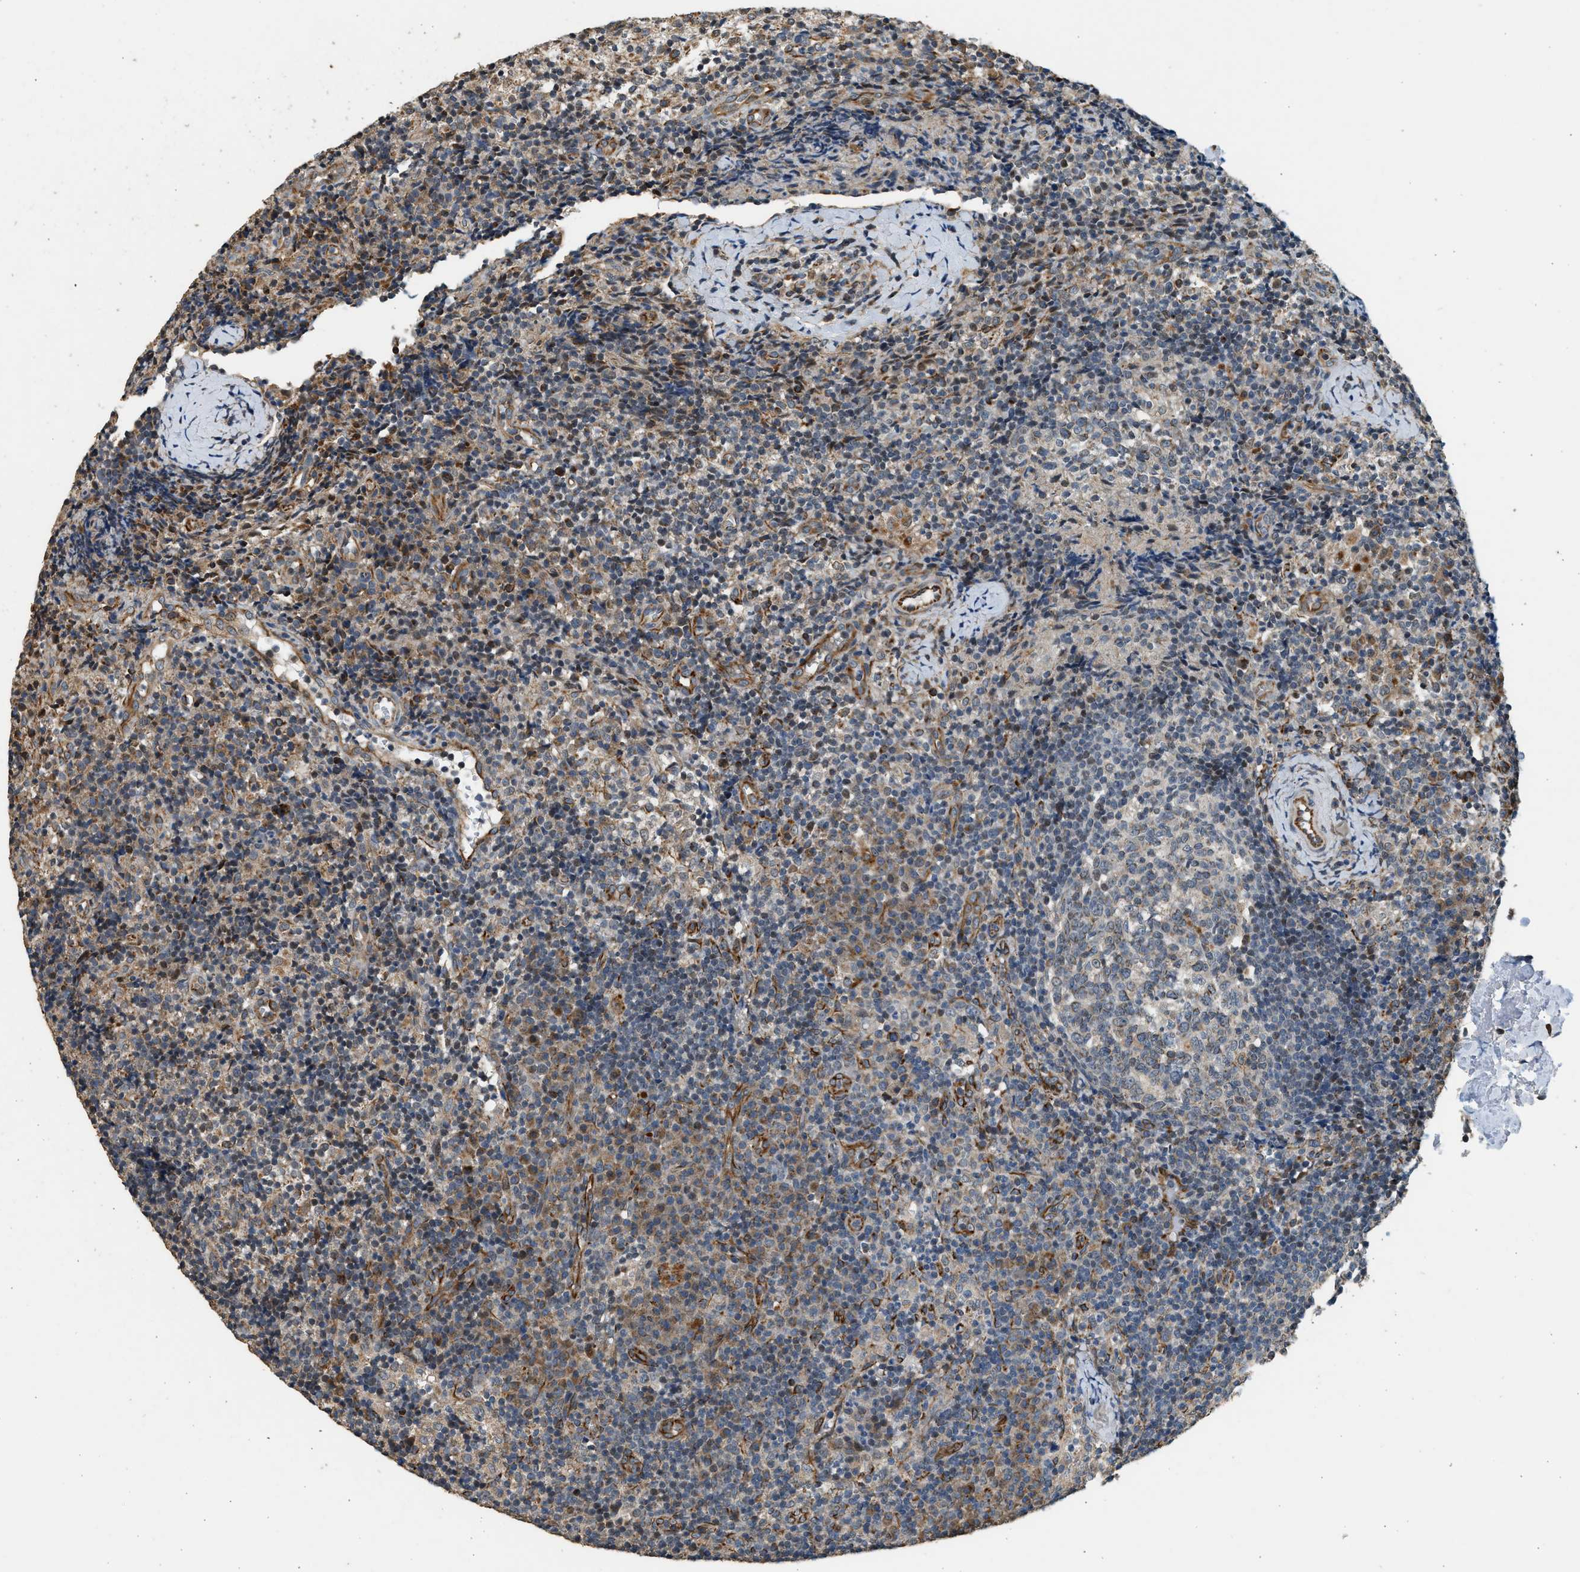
{"staining": {"intensity": "weak", "quantity": "<25%", "location": "cytoplasmic/membranous,nuclear"}, "tissue": "lymph node", "cell_type": "Germinal center cells", "image_type": "normal", "snomed": [{"axis": "morphology", "description": "Normal tissue, NOS"}, {"axis": "morphology", "description": "Inflammation, NOS"}, {"axis": "topography", "description": "Lymph node"}], "caption": "Unremarkable lymph node was stained to show a protein in brown. There is no significant staining in germinal center cells. Nuclei are stained in blue.", "gene": "PCLO", "patient": {"sex": "male", "age": 55}}